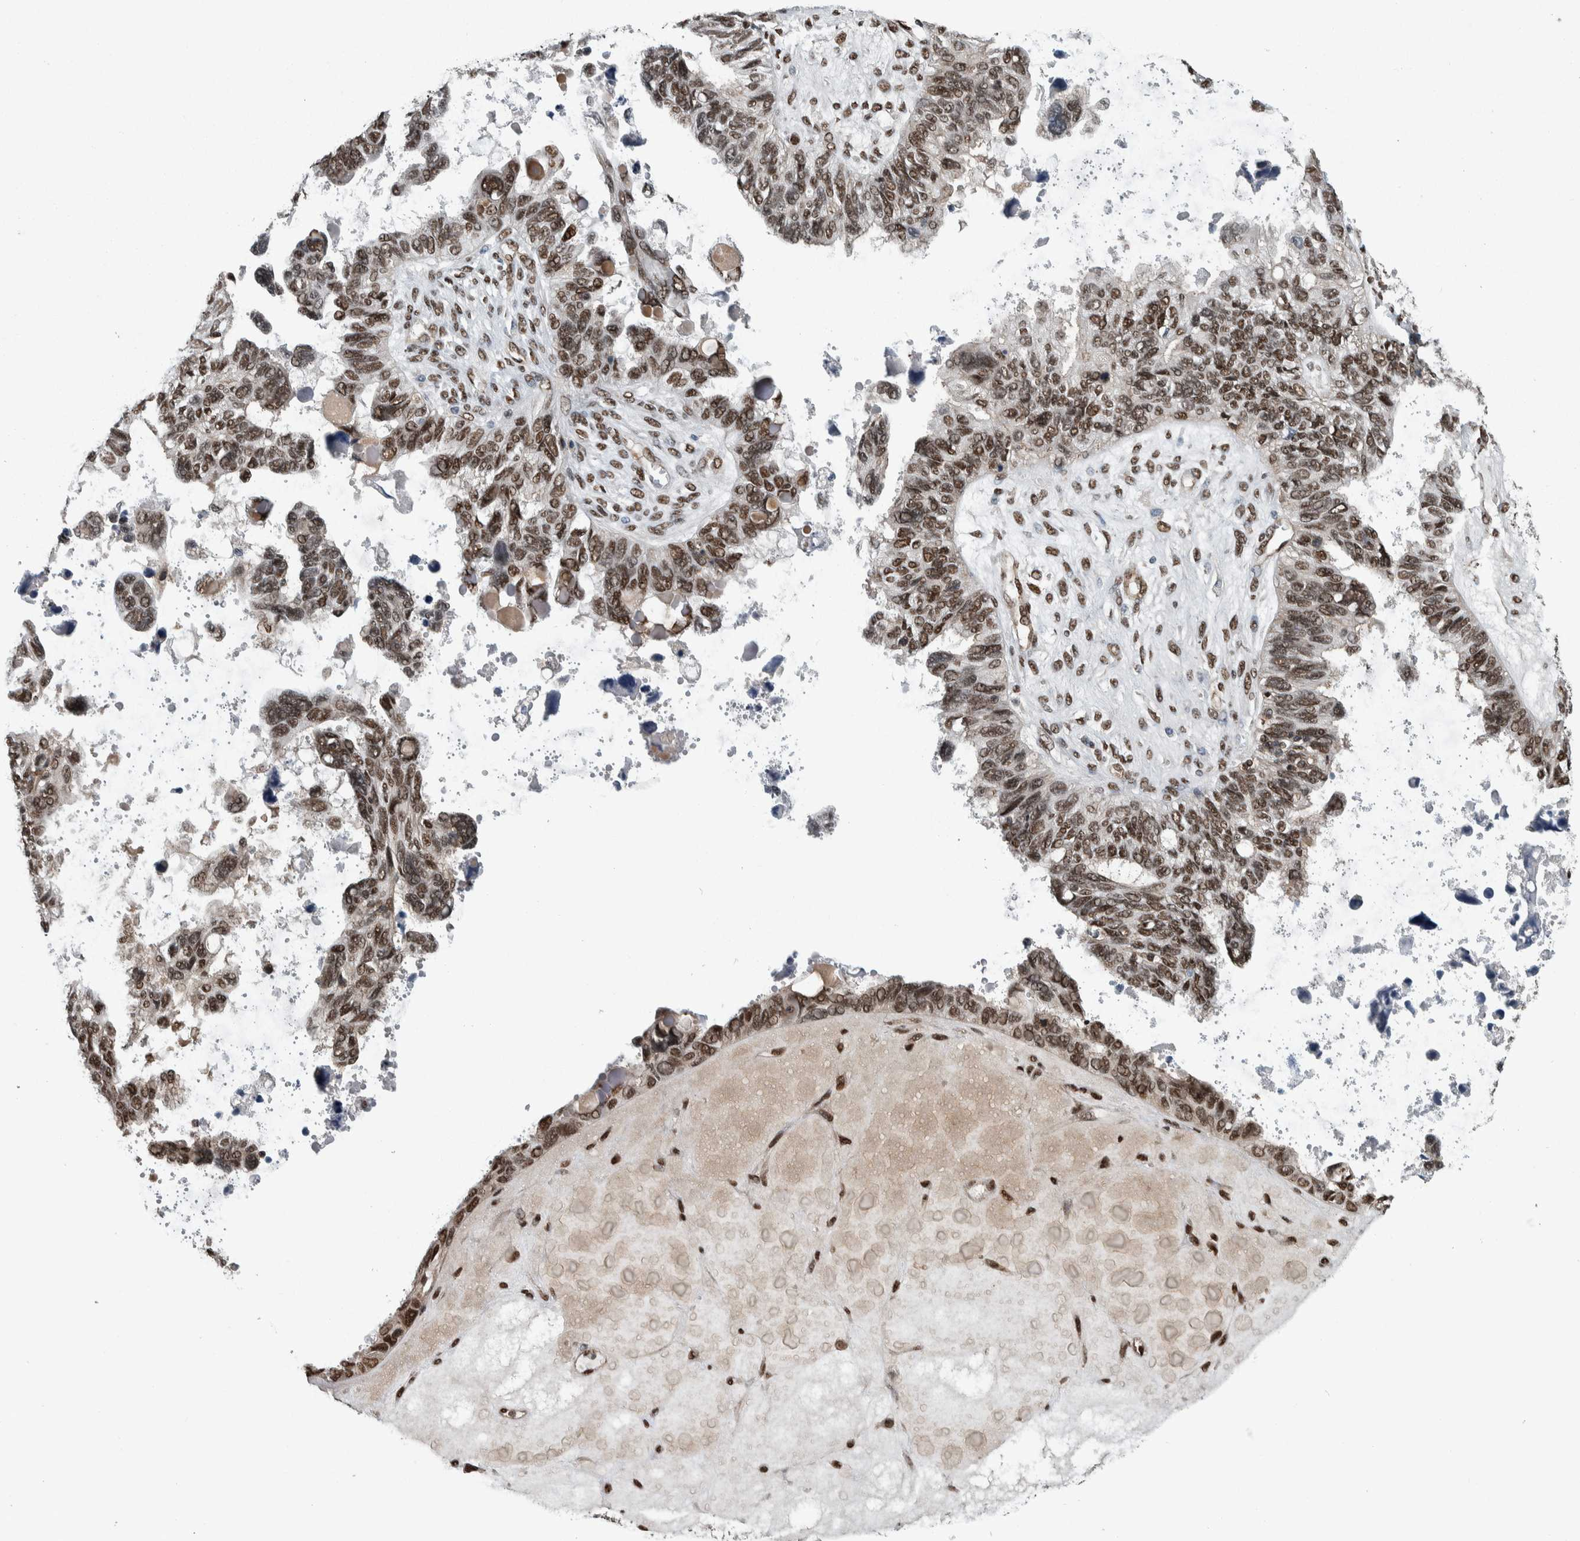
{"staining": {"intensity": "moderate", "quantity": ">75%", "location": "nuclear"}, "tissue": "ovarian cancer", "cell_type": "Tumor cells", "image_type": "cancer", "snomed": [{"axis": "morphology", "description": "Cystadenocarcinoma, serous, NOS"}, {"axis": "topography", "description": "Ovary"}], "caption": "A high-resolution image shows immunohistochemistry staining of ovarian cancer (serous cystadenocarcinoma), which reveals moderate nuclear staining in approximately >75% of tumor cells.", "gene": "FAM135B", "patient": {"sex": "female", "age": 79}}